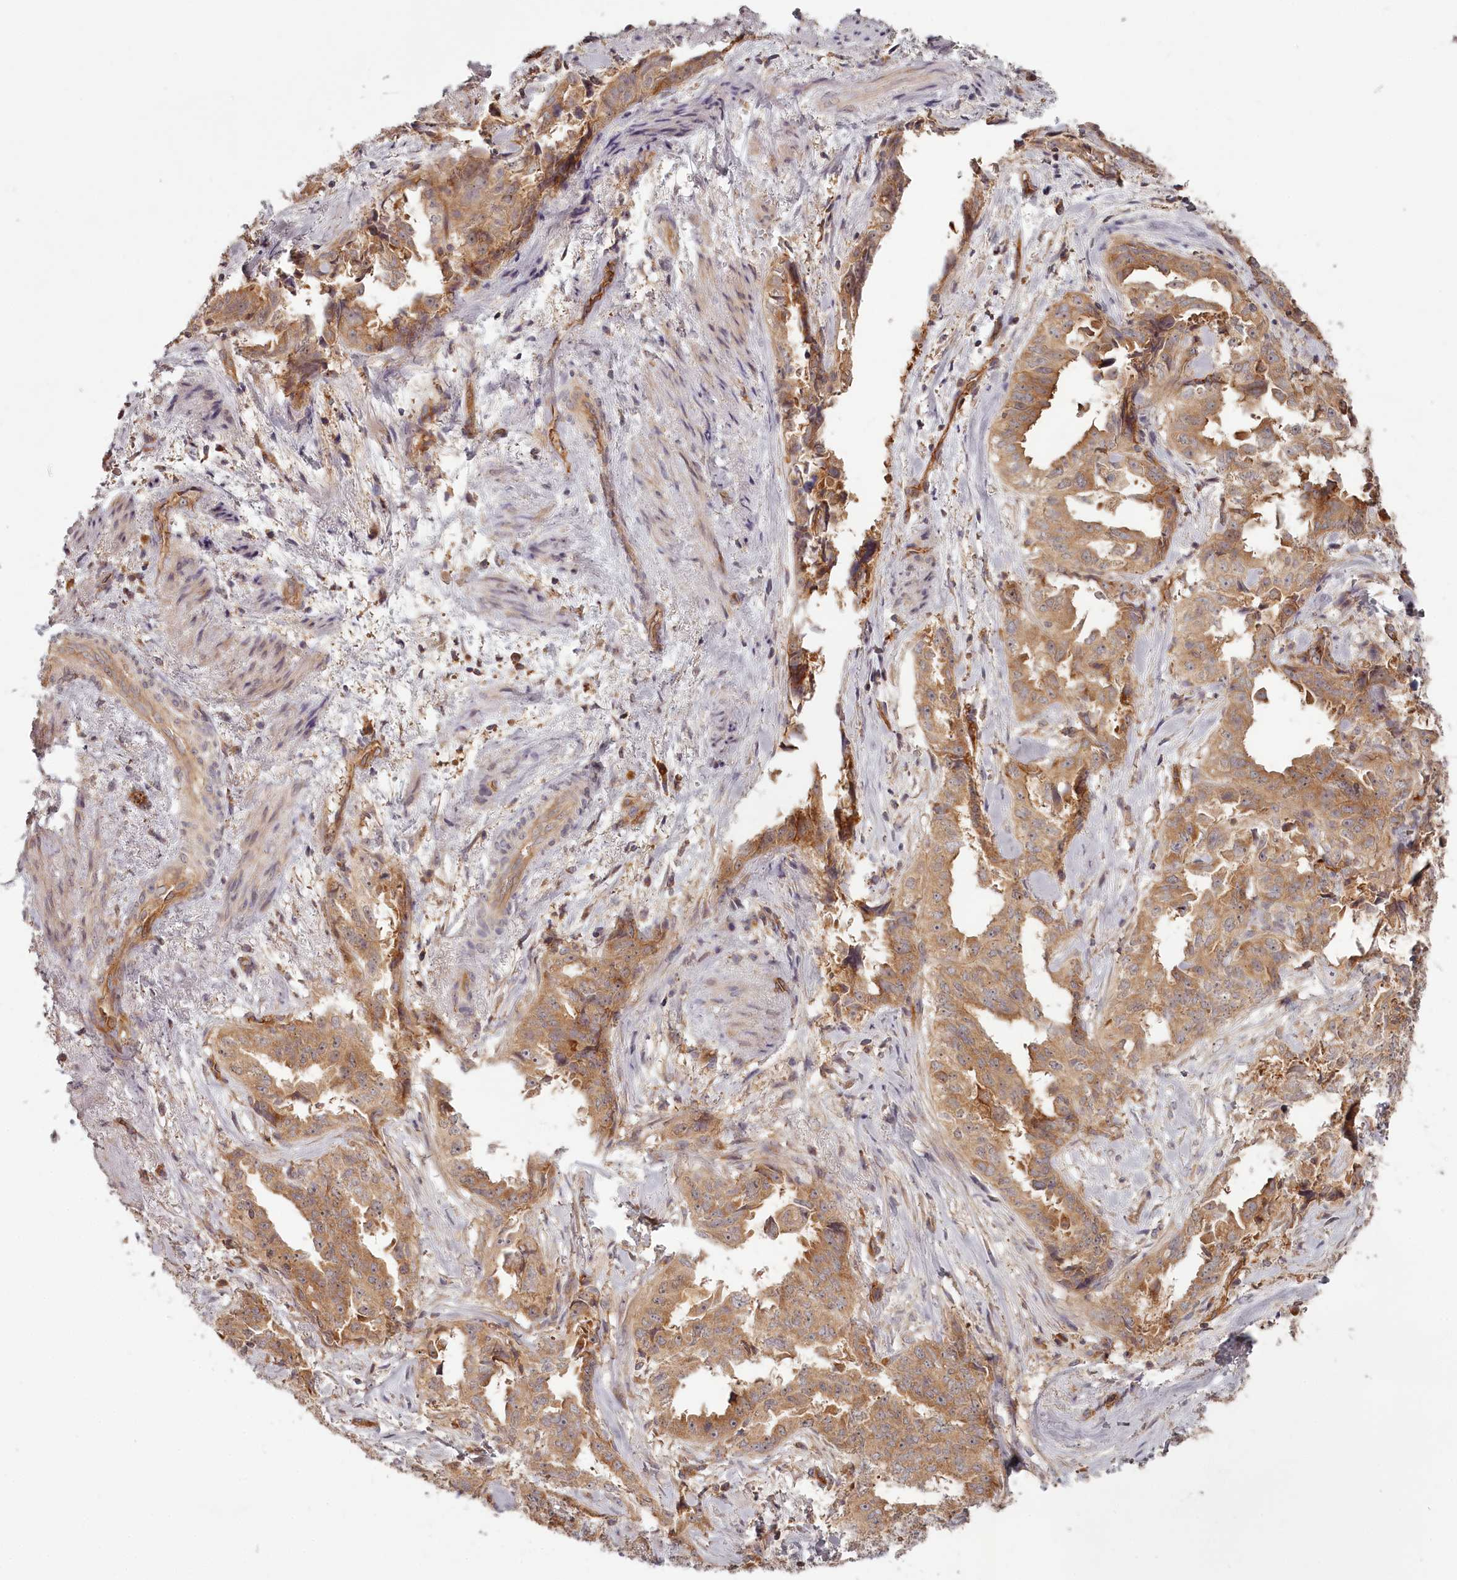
{"staining": {"intensity": "moderate", "quantity": ">75%", "location": "cytoplasmic/membranous"}, "tissue": "endometrial cancer", "cell_type": "Tumor cells", "image_type": "cancer", "snomed": [{"axis": "morphology", "description": "Adenocarcinoma, NOS"}, {"axis": "topography", "description": "Endometrium"}], "caption": "Endometrial cancer stained with a protein marker displays moderate staining in tumor cells.", "gene": "TMIE", "patient": {"sex": "female", "age": 65}}